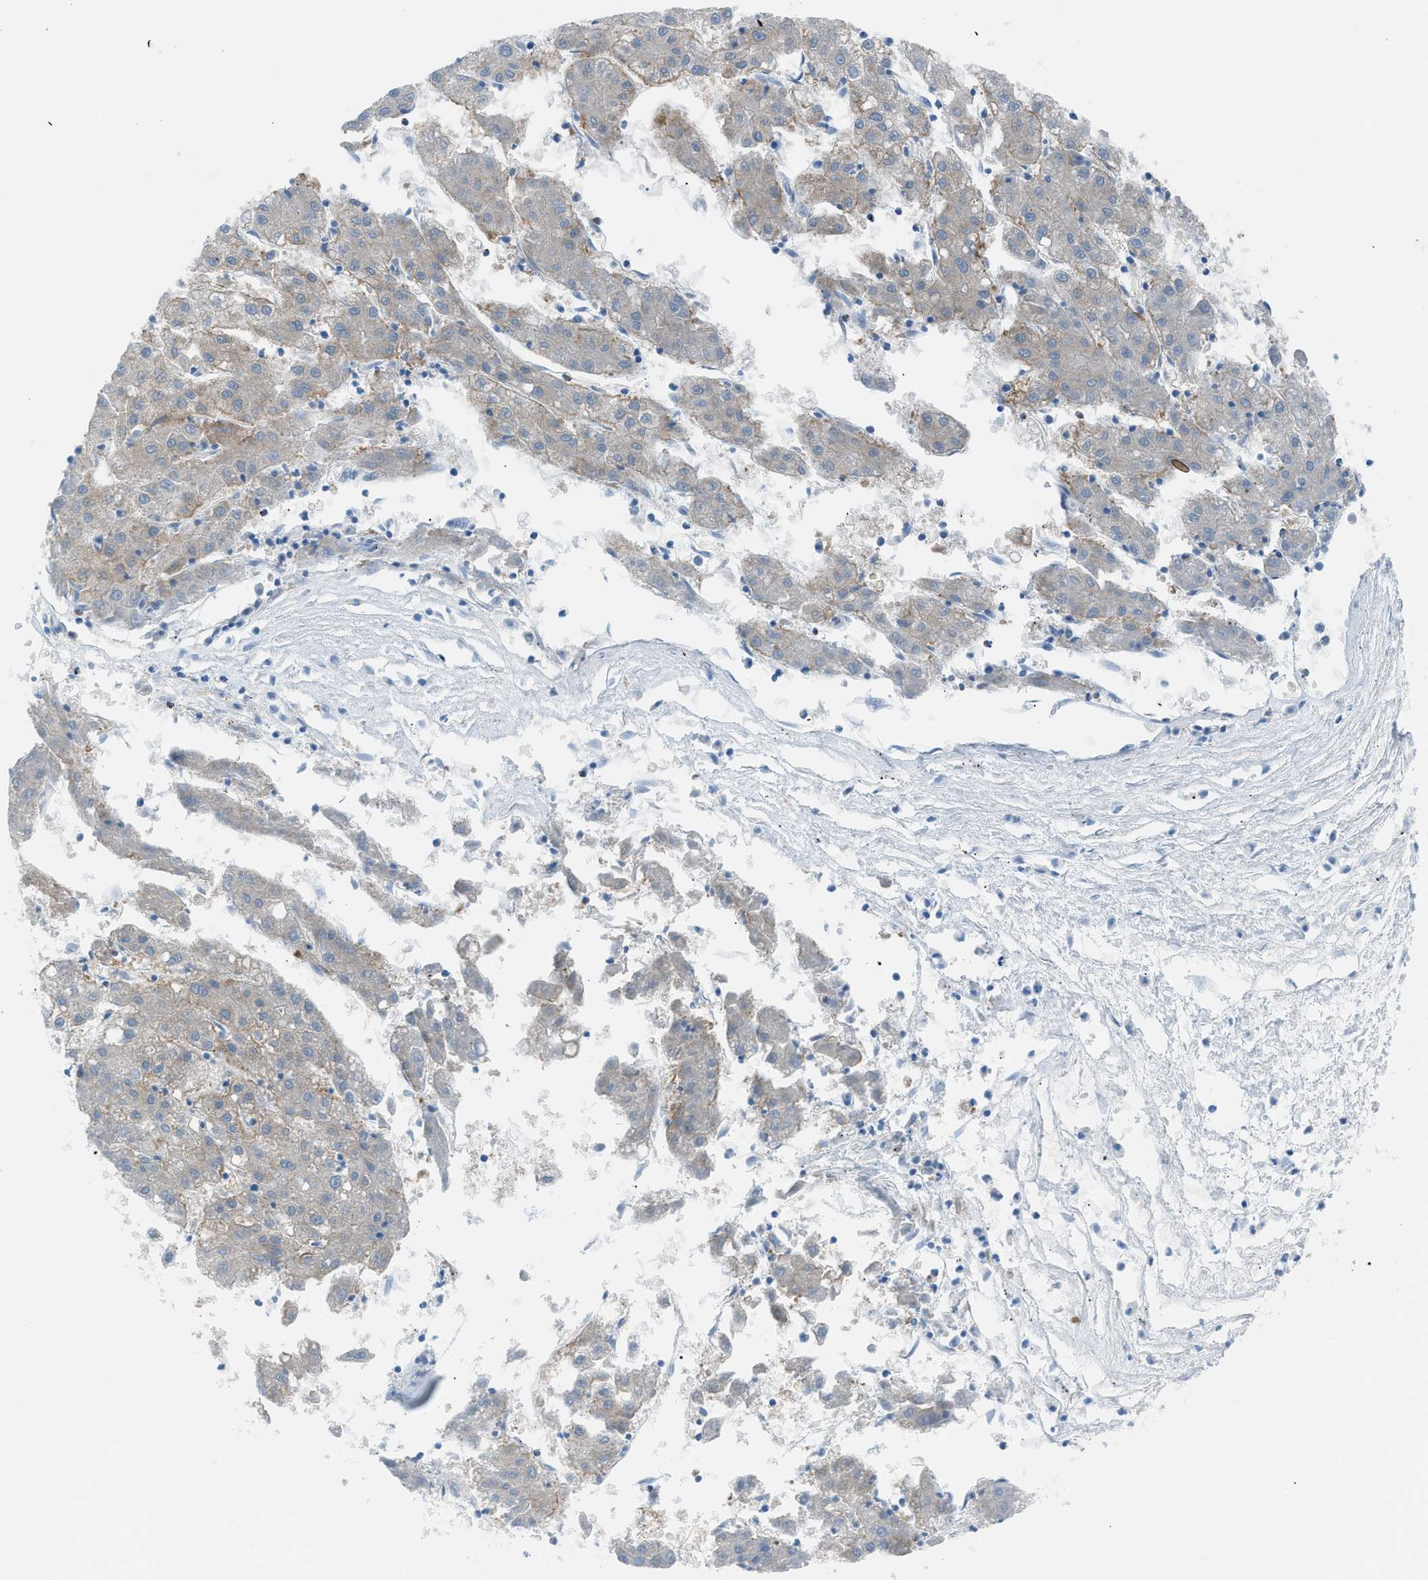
{"staining": {"intensity": "weak", "quantity": "25%-75%", "location": "cytoplasmic/membranous"}, "tissue": "liver cancer", "cell_type": "Tumor cells", "image_type": "cancer", "snomed": [{"axis": "morphology", "description": "Carcinoma, Hepatocellular, NOS"}, {"axis": "topography", "description": "Liver"}], "caption": "Brown immunohistochemical staining in human hepatocellular carcinoma (liver) displays weak cytoplasmic/membranous positivity in about 25%-75% of tumor cells.", "gene": "CLEC10A", "patient": {"sex": "male", "age": 72}}